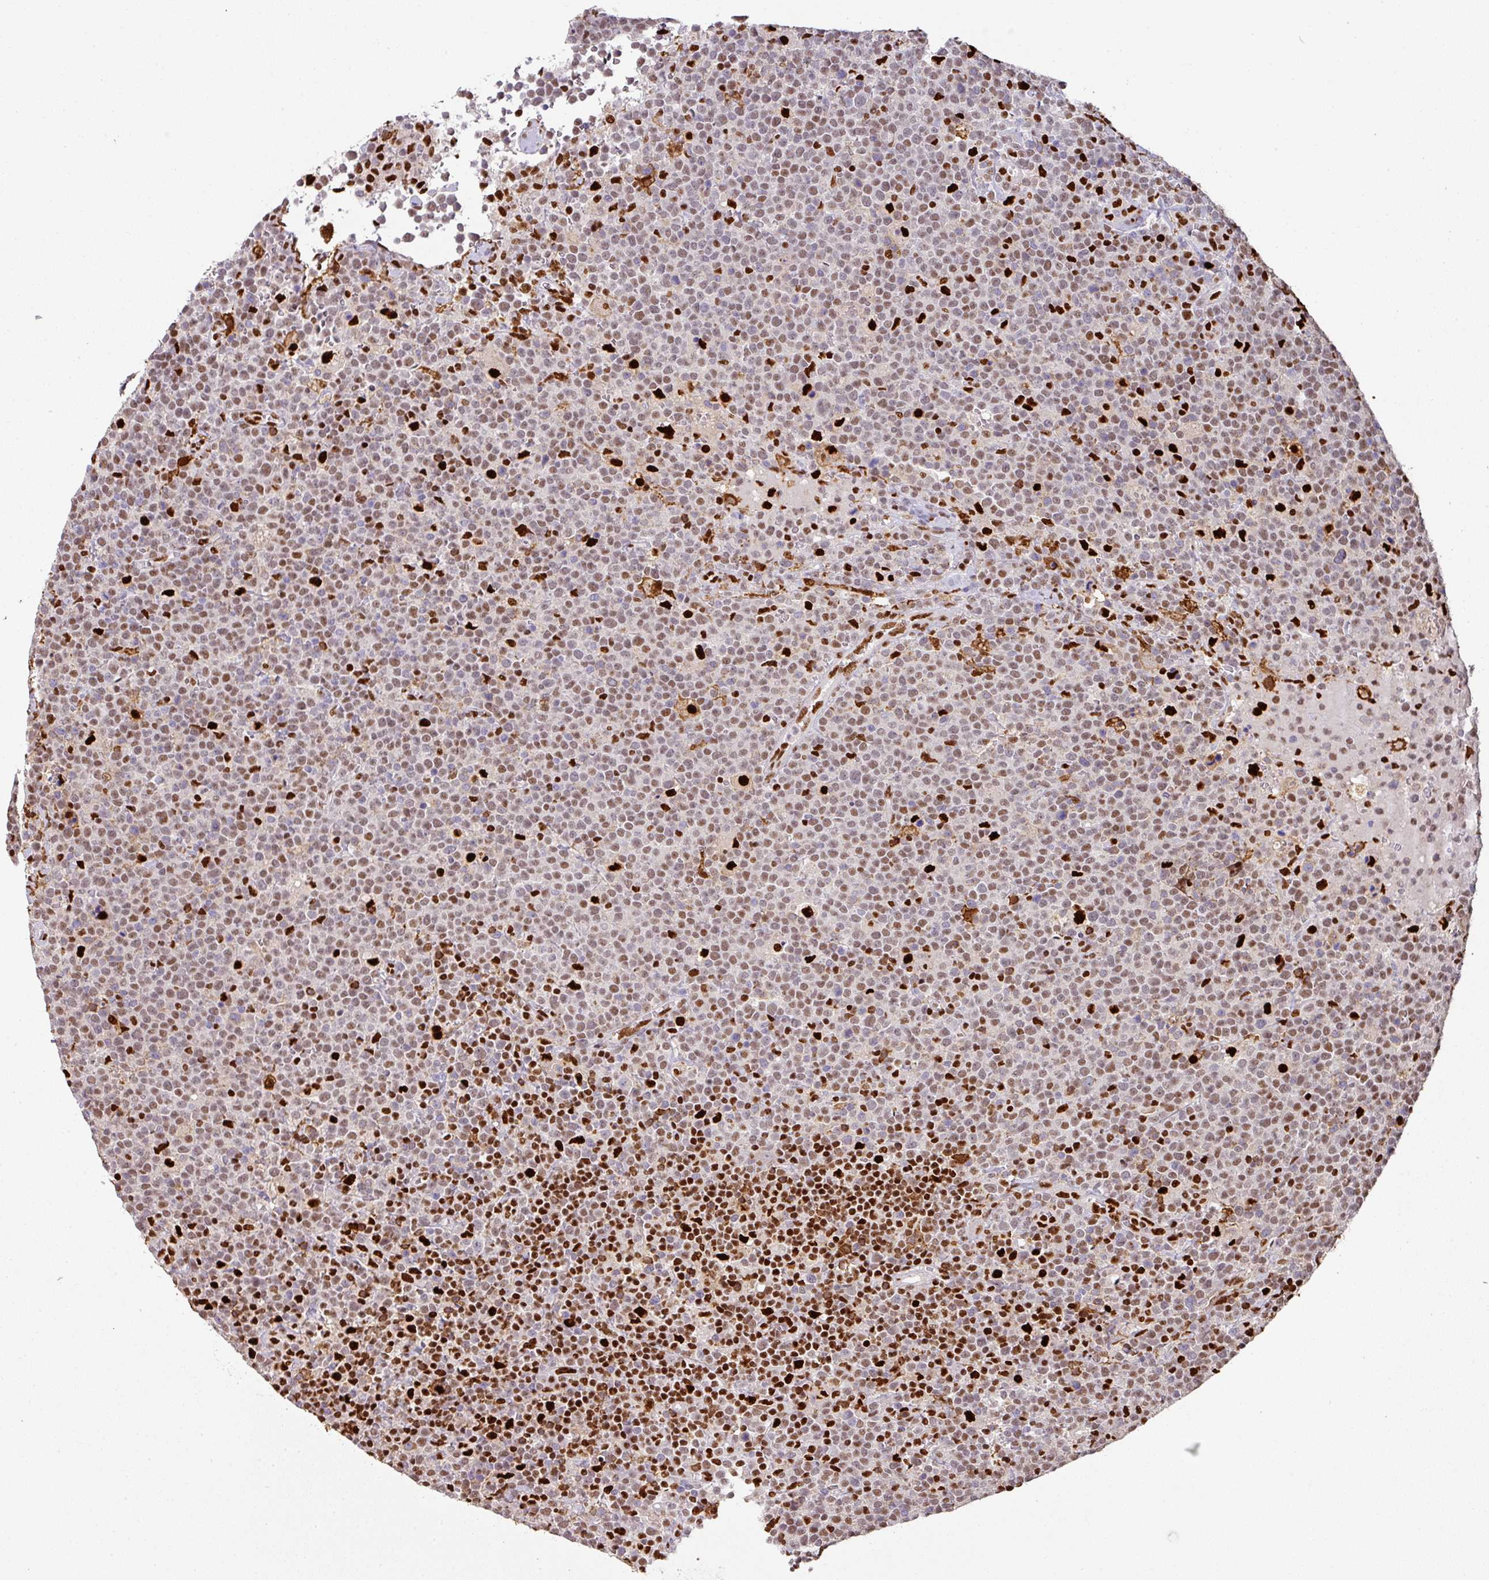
{"staining": {"intensity": "moderate", "quantity": "25%-75%", "location": "nuclear"}, "tissue": "lymphoma", "cell_type": "Tumor cells", "image_type": "cancer", "snomed": [{"axis": "morphology", "description": "Malignant lymphoma, non-Hodgkin's type, High grade"}, {"axis": "topography", "description": "Lymph node"}], "caption": "Malignant lymphoma, non-Hodgkin's type (high-grade) stained with immunohistochemistry demonstrates moderate nuclear expression in approximately 25%-75% of tumor cells. (brown staining indicates protein expression, while blue staining denotes nuclei).", "gene": "SAMHD1", "patient": {"sex": "male", "age": 61}}